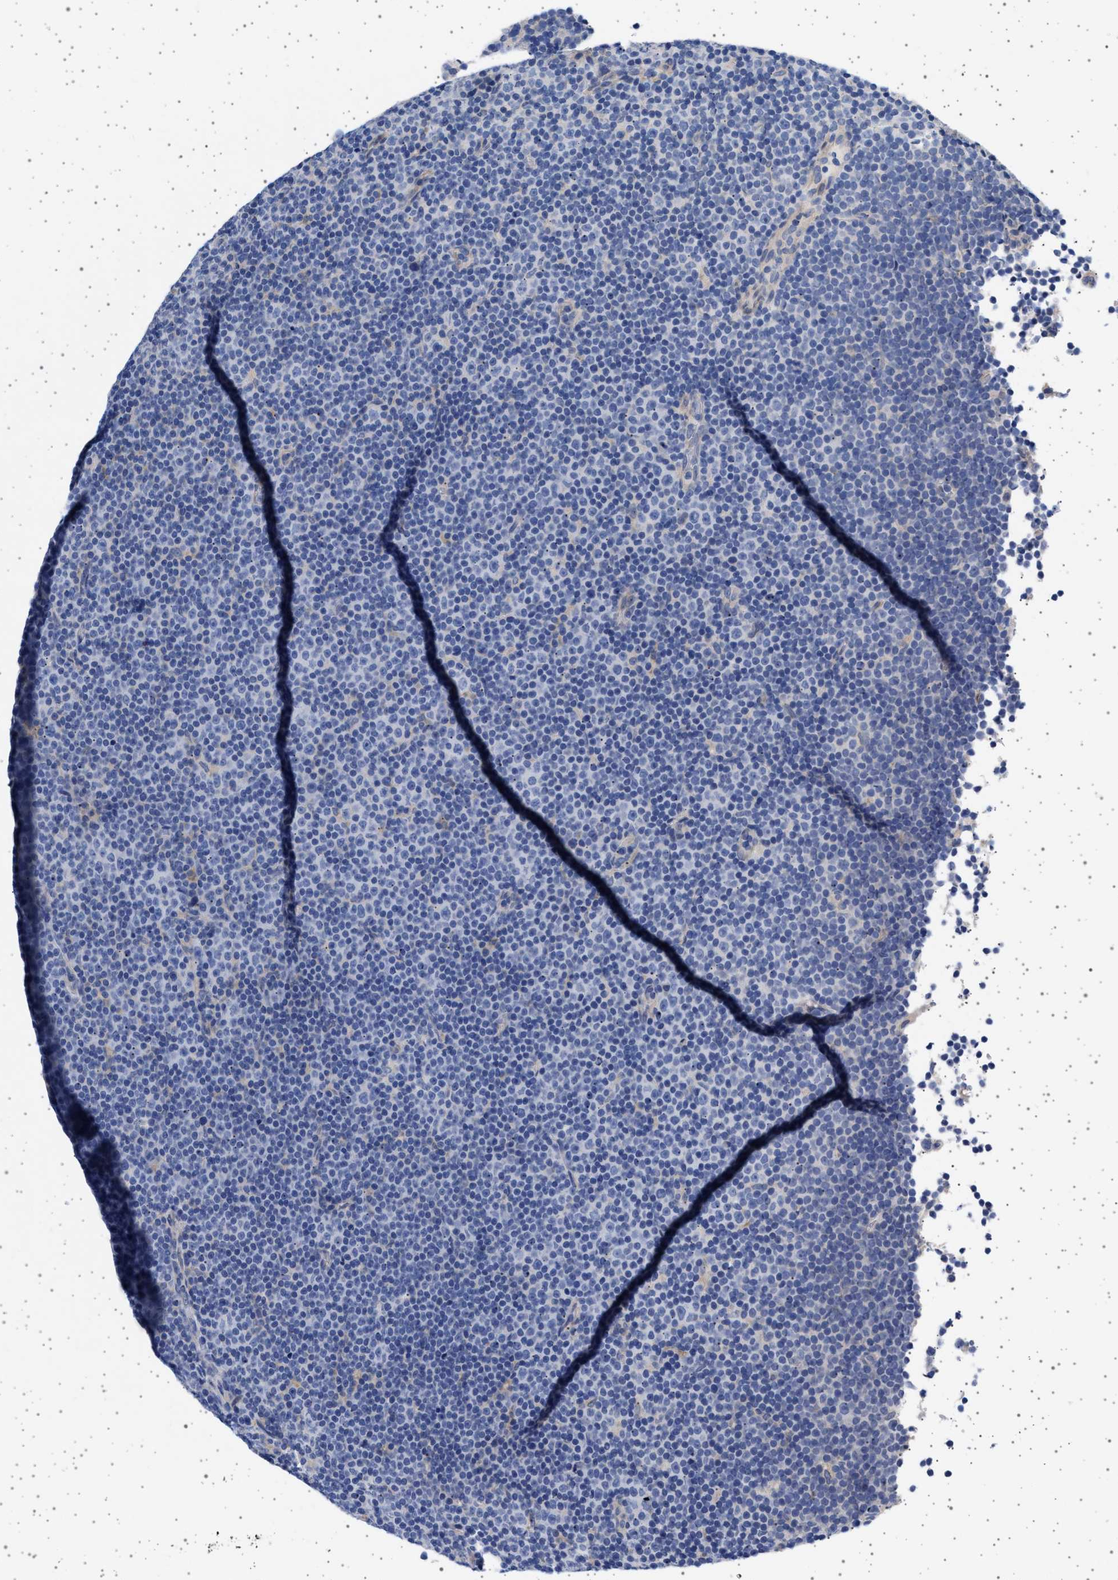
{"staining": {"intensity": "negative", "quantity": "none", "location": "none"}, "tissue": "lymphoma", "cell_type": "Tumor cells", "image_type": "cancer", "snomed": [{"axis": "morphology", "description": "Malignant lymphoma, non-Hodgkin's type, Low grade"}, {"axis": "topography", "description": "Lymph node"}], "caption": "Immunohistochemistry (IHC) histopathology image of neoplastic tissue: human malignant lymphoma, non-Hodgkin's type (low-grade) stained with DAB reveals no significant protein staining in tumor cells.", "gene": "TRMT10B", "patient": {"sex": "female", "age": 67}}